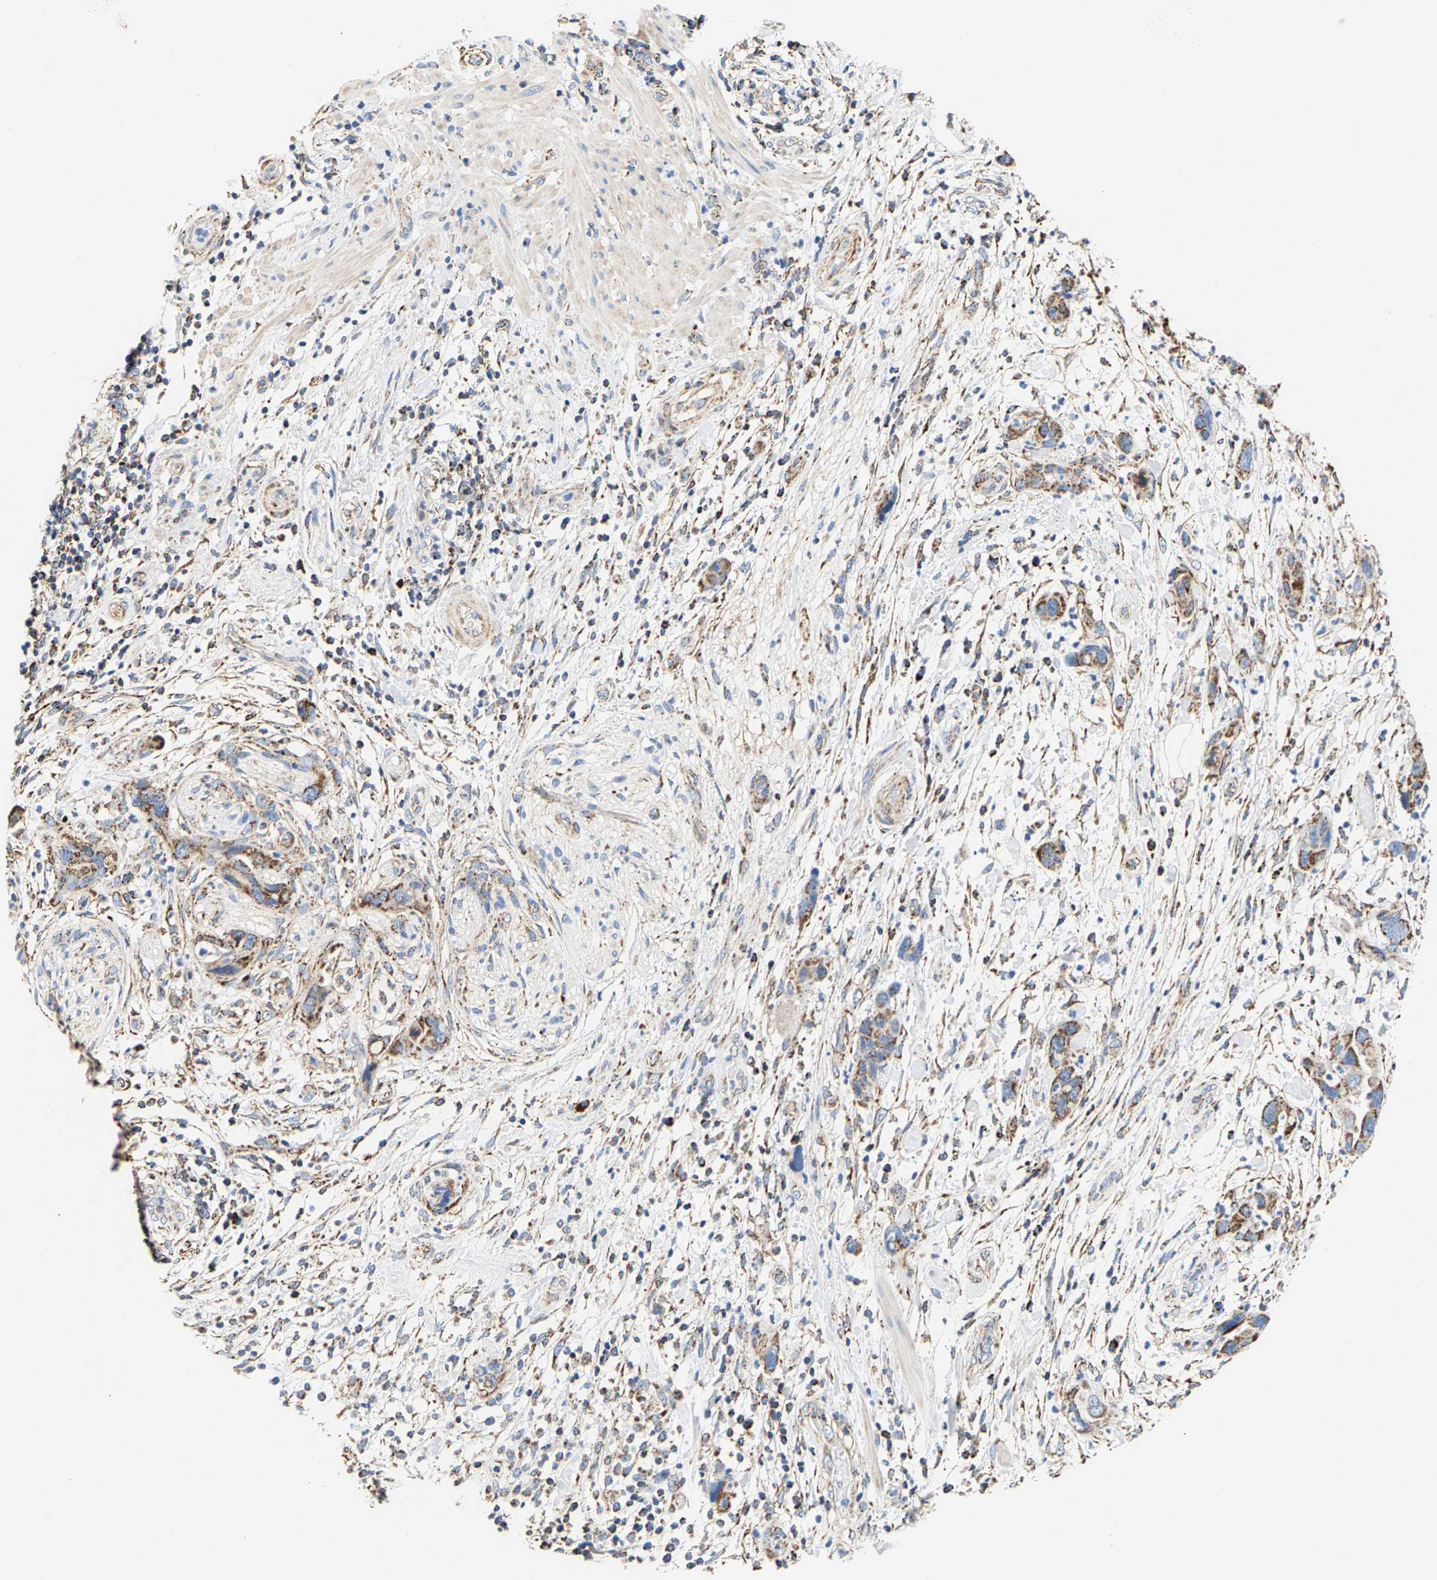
{"staining": {"intensity": "moderate", "quantity": ">75%", "location": "cytoplasmic/membranous"}, "tissue": "pancreatic cancer", "cell_type": "Tumor cells", "image_type": "cancer", "snomed": [{"axis": "morphology", "description": "Adenocarcinoma, NOS"}, {"axis": "topography", "description": "Pancreas"}], "caption": "Pancreatic adenocarcinoma stained for a protein (brown) reveals moderate cytoplasmic/membranous positive staining in about >75% of tumor cells.", "gene": "SHMT2", "patient": {"sex": "female", "age": 71}}